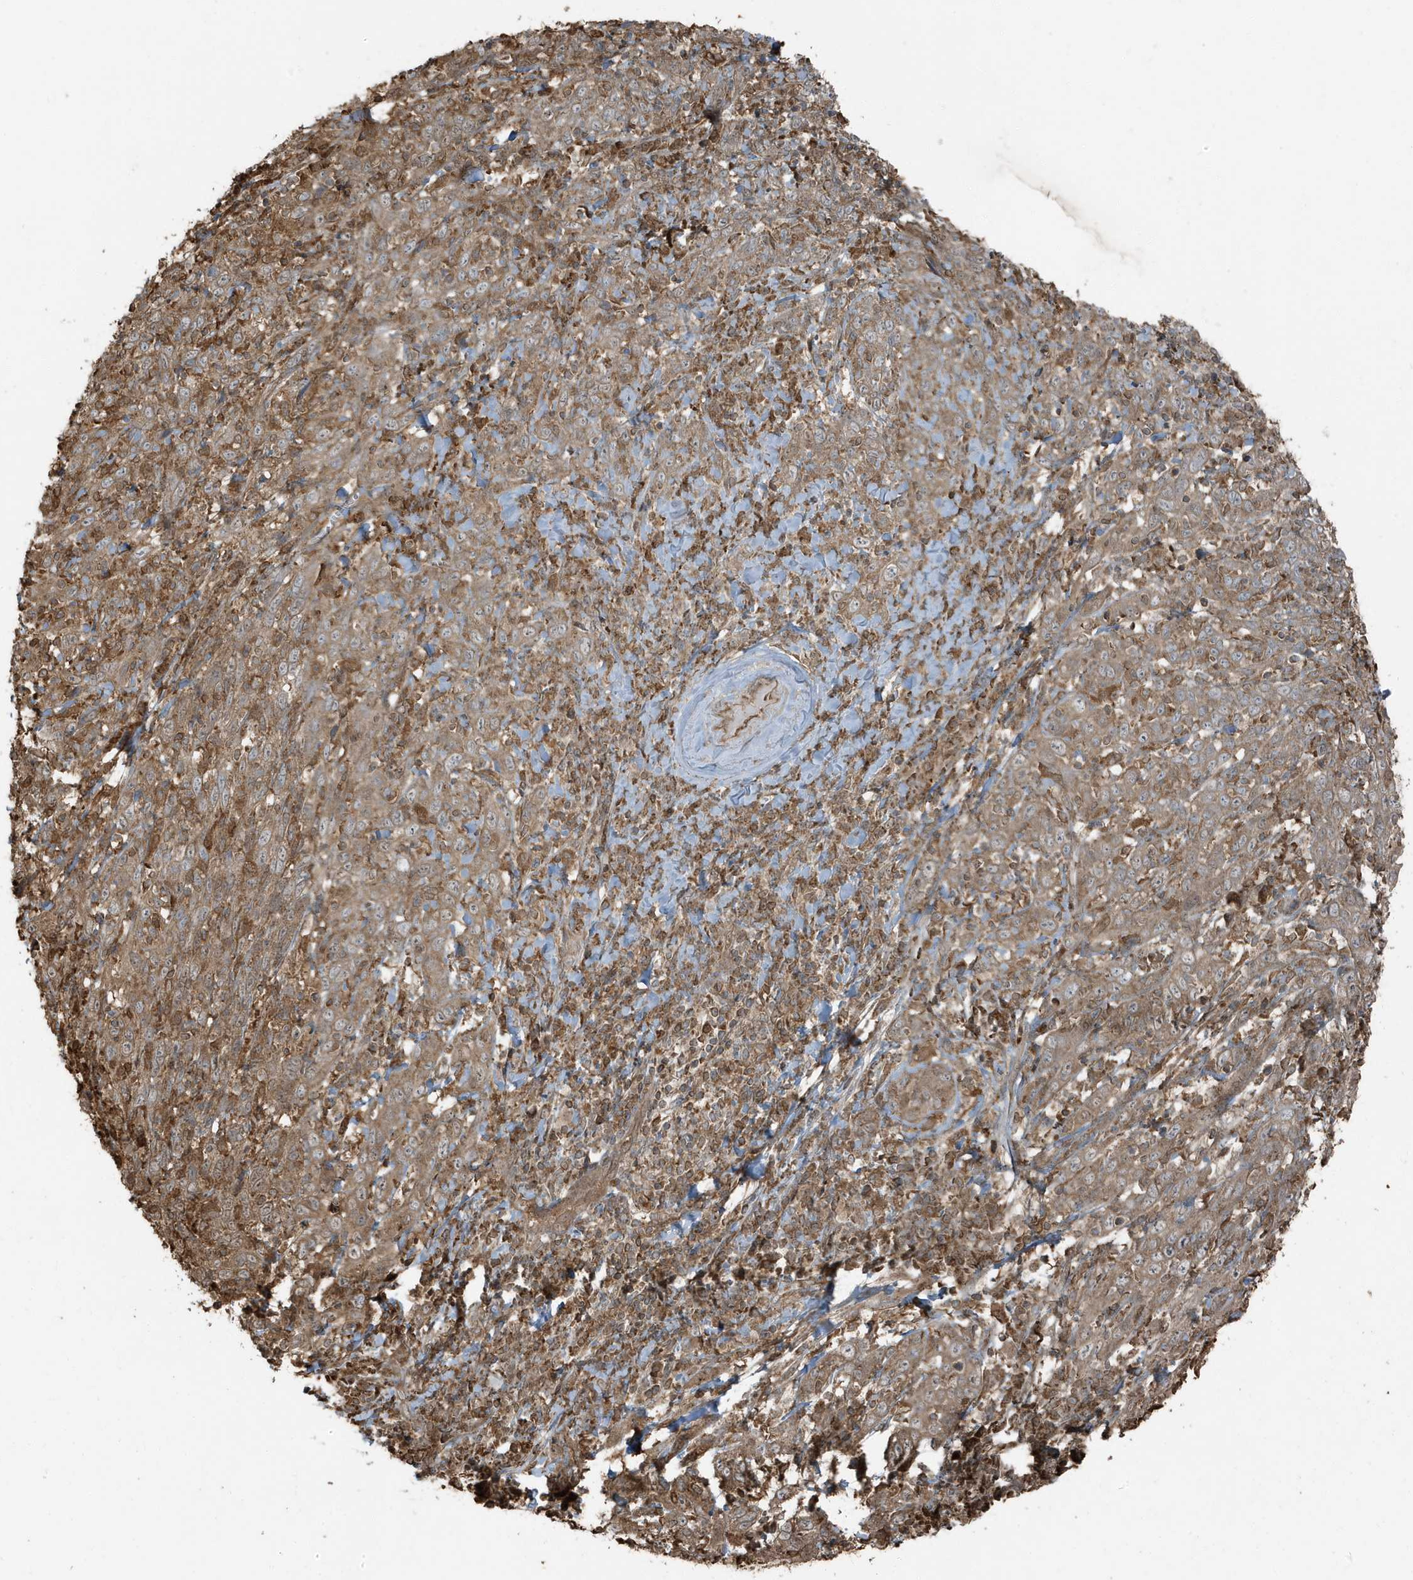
{"staining": {"intensity": "moderate", "quantity": ">75%", "location": "cytoplasmic/membranous"}, "tissue": "cervical cancer", "cell_type": "Tumor cells", "image_type": "cancer", "snomed": [{"axis": "morphology", "description": "Squamous cell carcinoma, NOS"}, {"axis": "topography", "description": "Cervix"}], "caption": "An image of cervical cancer (squamous cell carcinoma) stained for a protein exhibits moderate cytoplasmic/membranous brown staining in tumor cells.", "gene": "AZI2", "patient": {"sex": "female", "age": 46}}